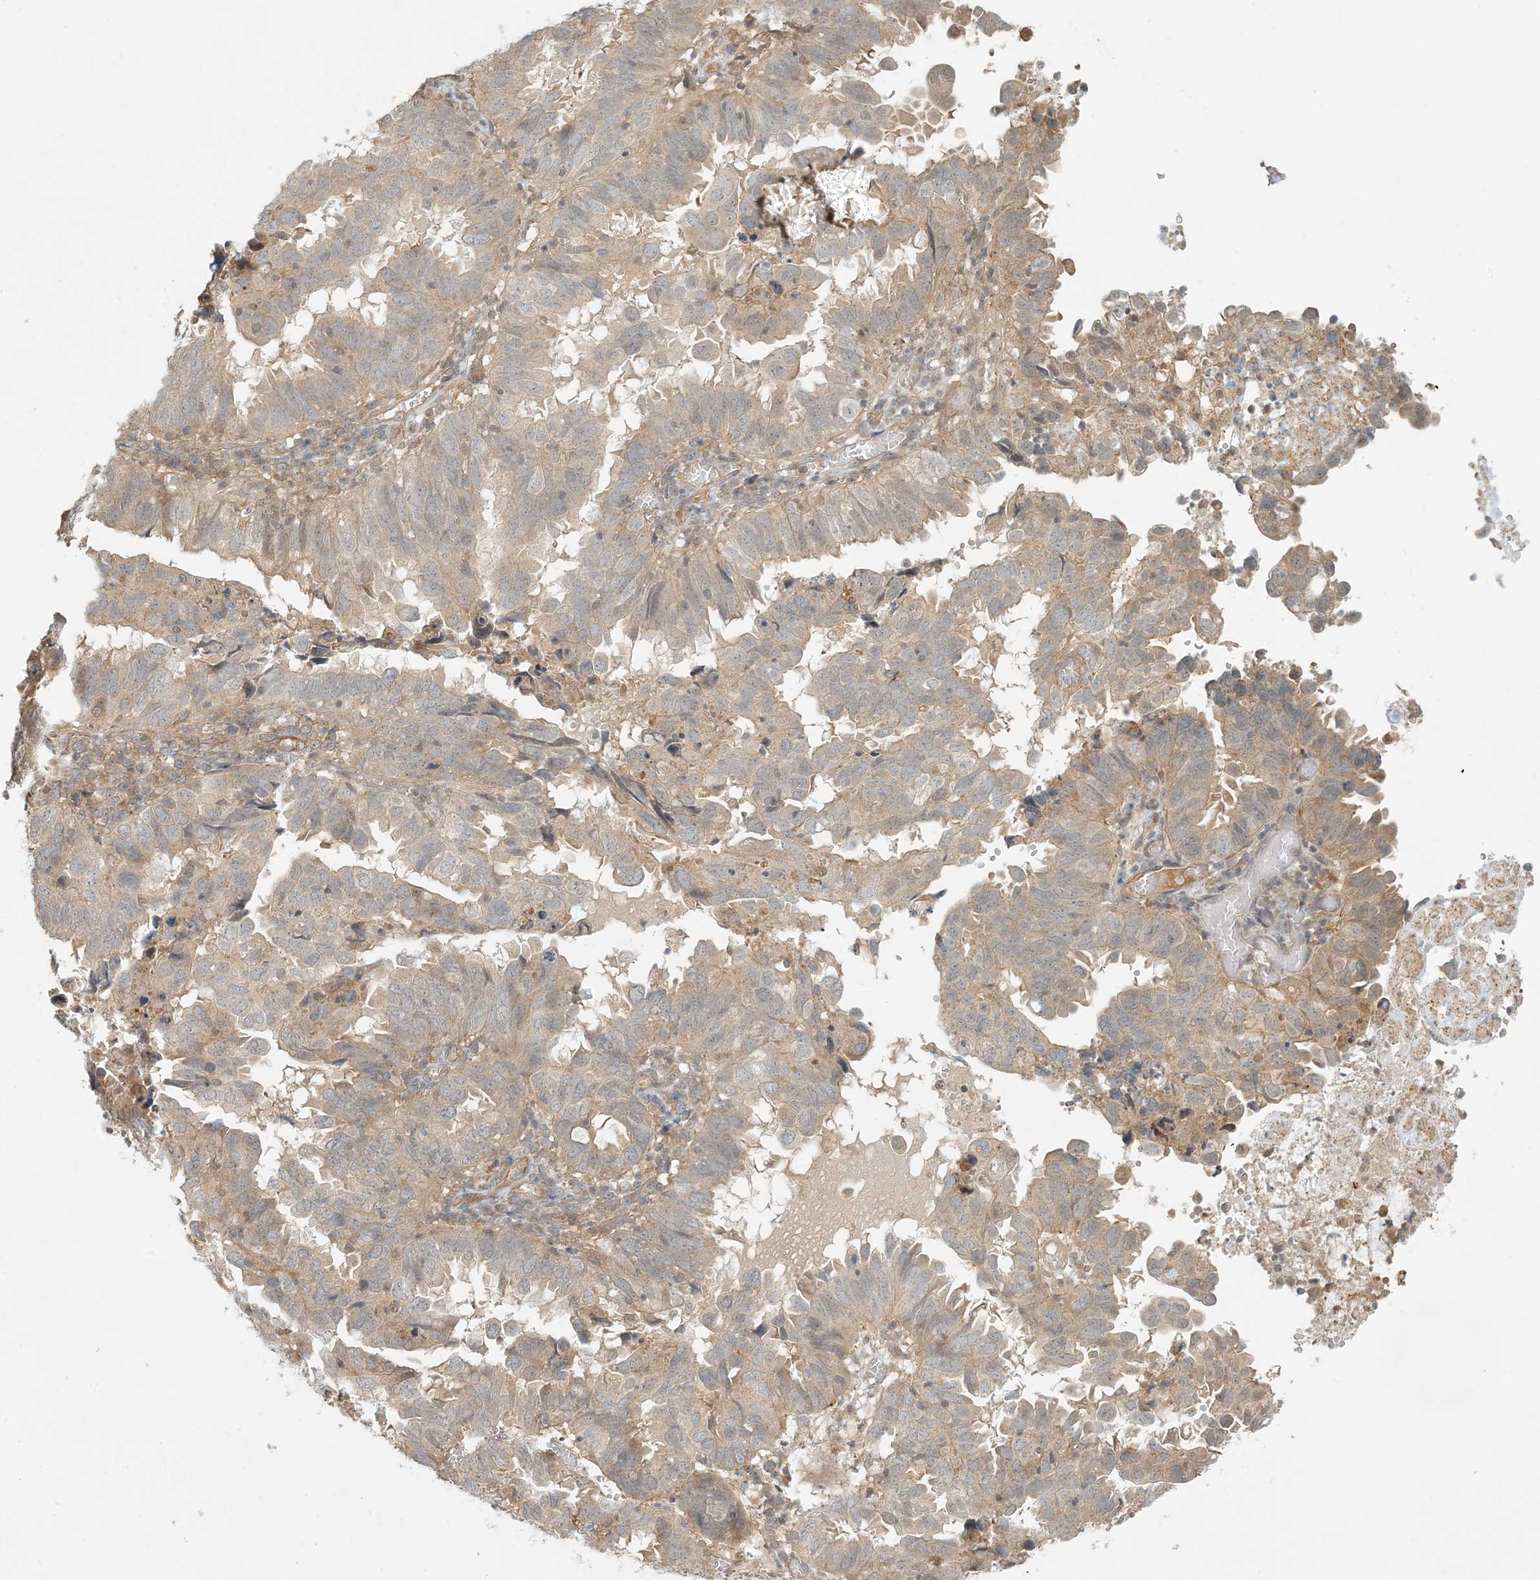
{"staining": {"intensity": "moderate", "quantity": "<25%", "location": "cytoplasmic/membranous"}, "tissue": "endometrial cancer", "cell_type": "Tumor cells", "image_type": "cancer", "snomed": [{"axis": "morphology", "description": "Adenocarcinoma, NOS"}, {"axis": "topography", "description": "Uterus"}], "caption": "Endometrial cancer (adenocarcinoma) stained with DAB IHC exhibits low levels of moderate cytoplasmic/membranous expression in about <25% of tumor cells. The staining is performed using DAB (3,3'-diaminobenzidine) brown chromogen to label protein expression. The nuclei are counter-stained blue using hematoxylin.", "gene": "OBI1", "patient": {"sex": "female", "age": 77}}